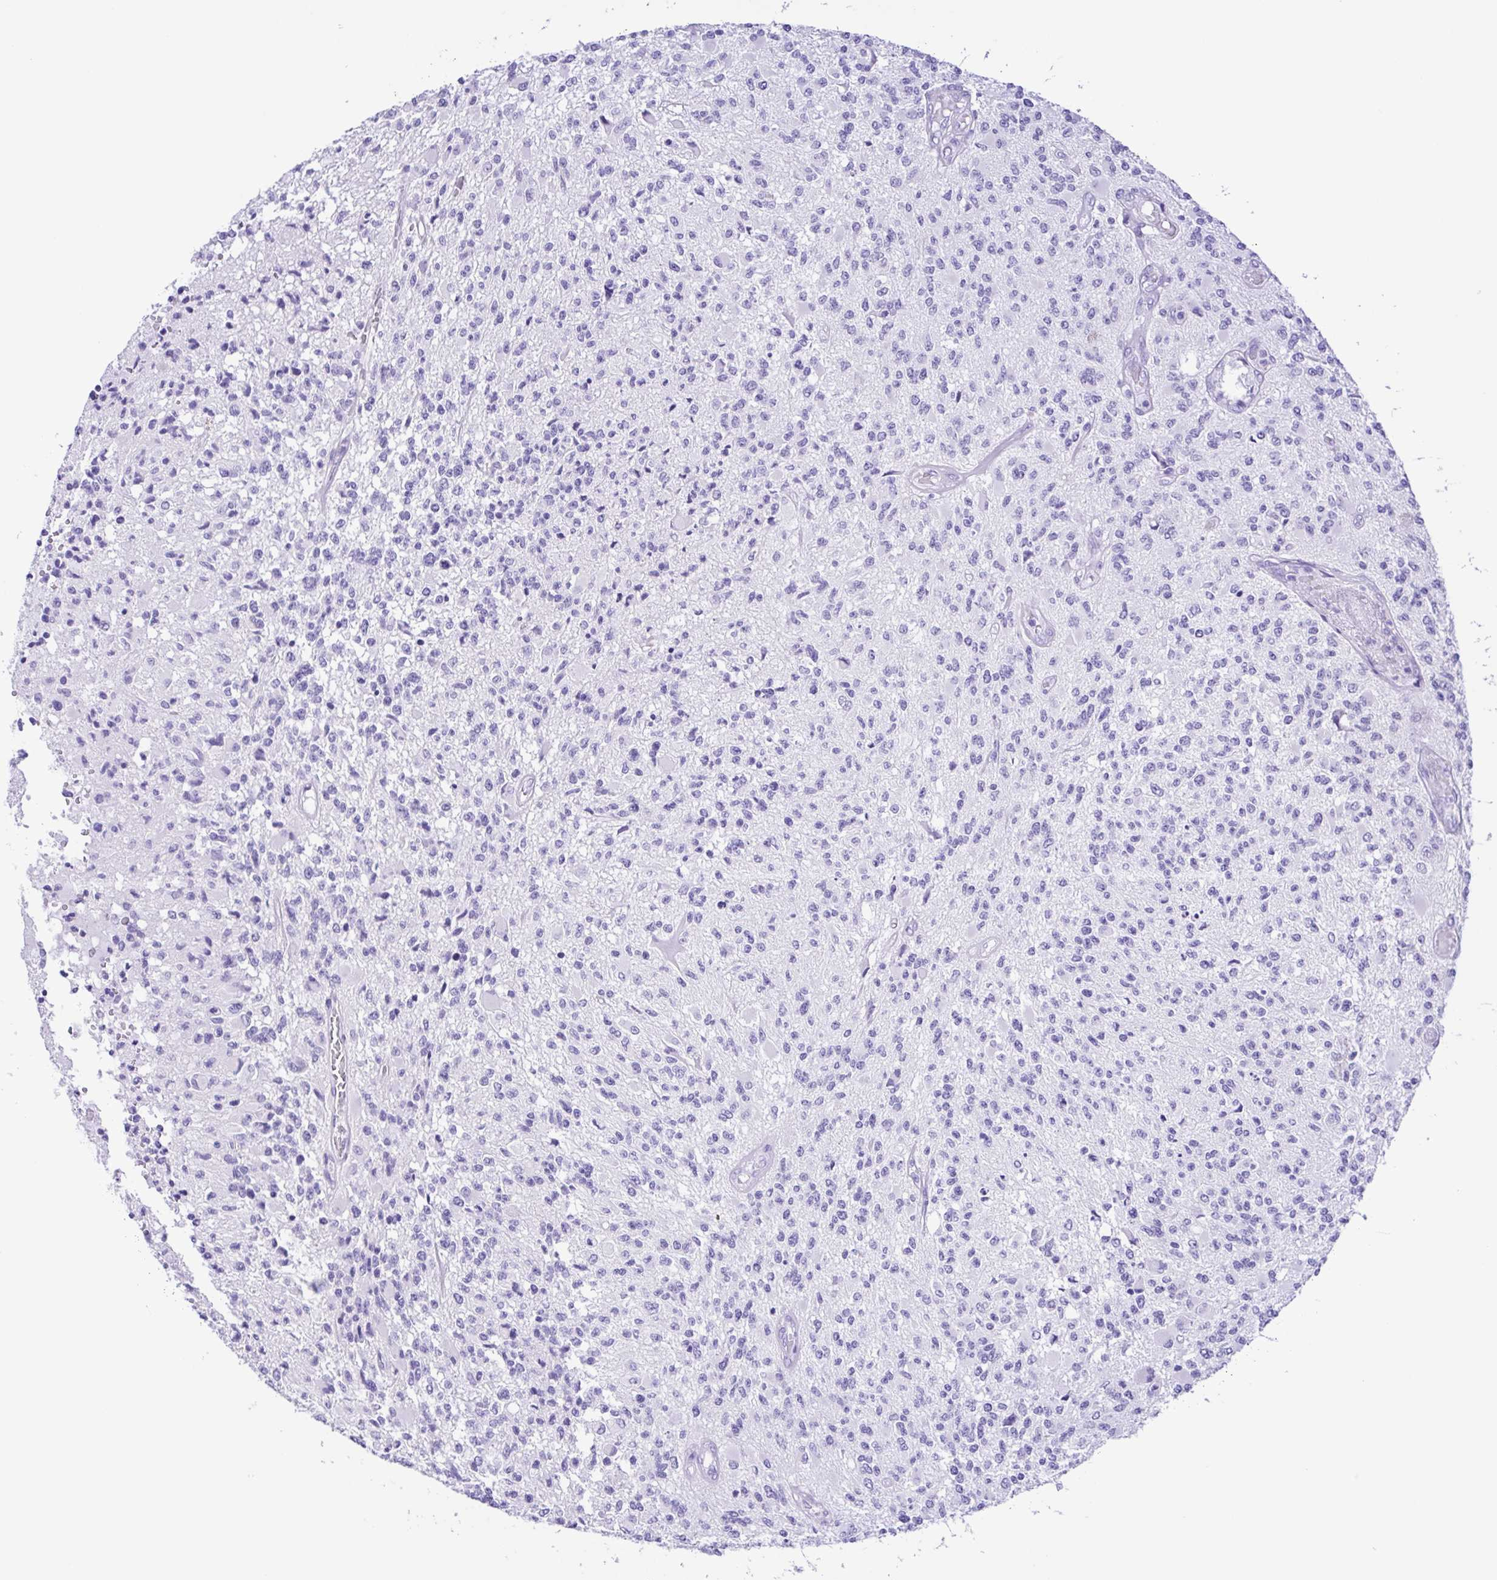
{"staining": {"intensity": "negative", "quantity": "none", "location": "none"}, "tissue": "glioma", "cell_type": "Tumor cells", "image_type": "cancer", "snomed": [{"axis": "morphology", "description": "Glioma, malignant, High grade"}, {"axis": "topography", "description": "Brain"}], "caption": "The immunohistochemistry histopathology image has no significant positivity in tumor cells of glioma tissue.", "gene": "CASP14", "patient": {"sex": "female", "age": 63}}